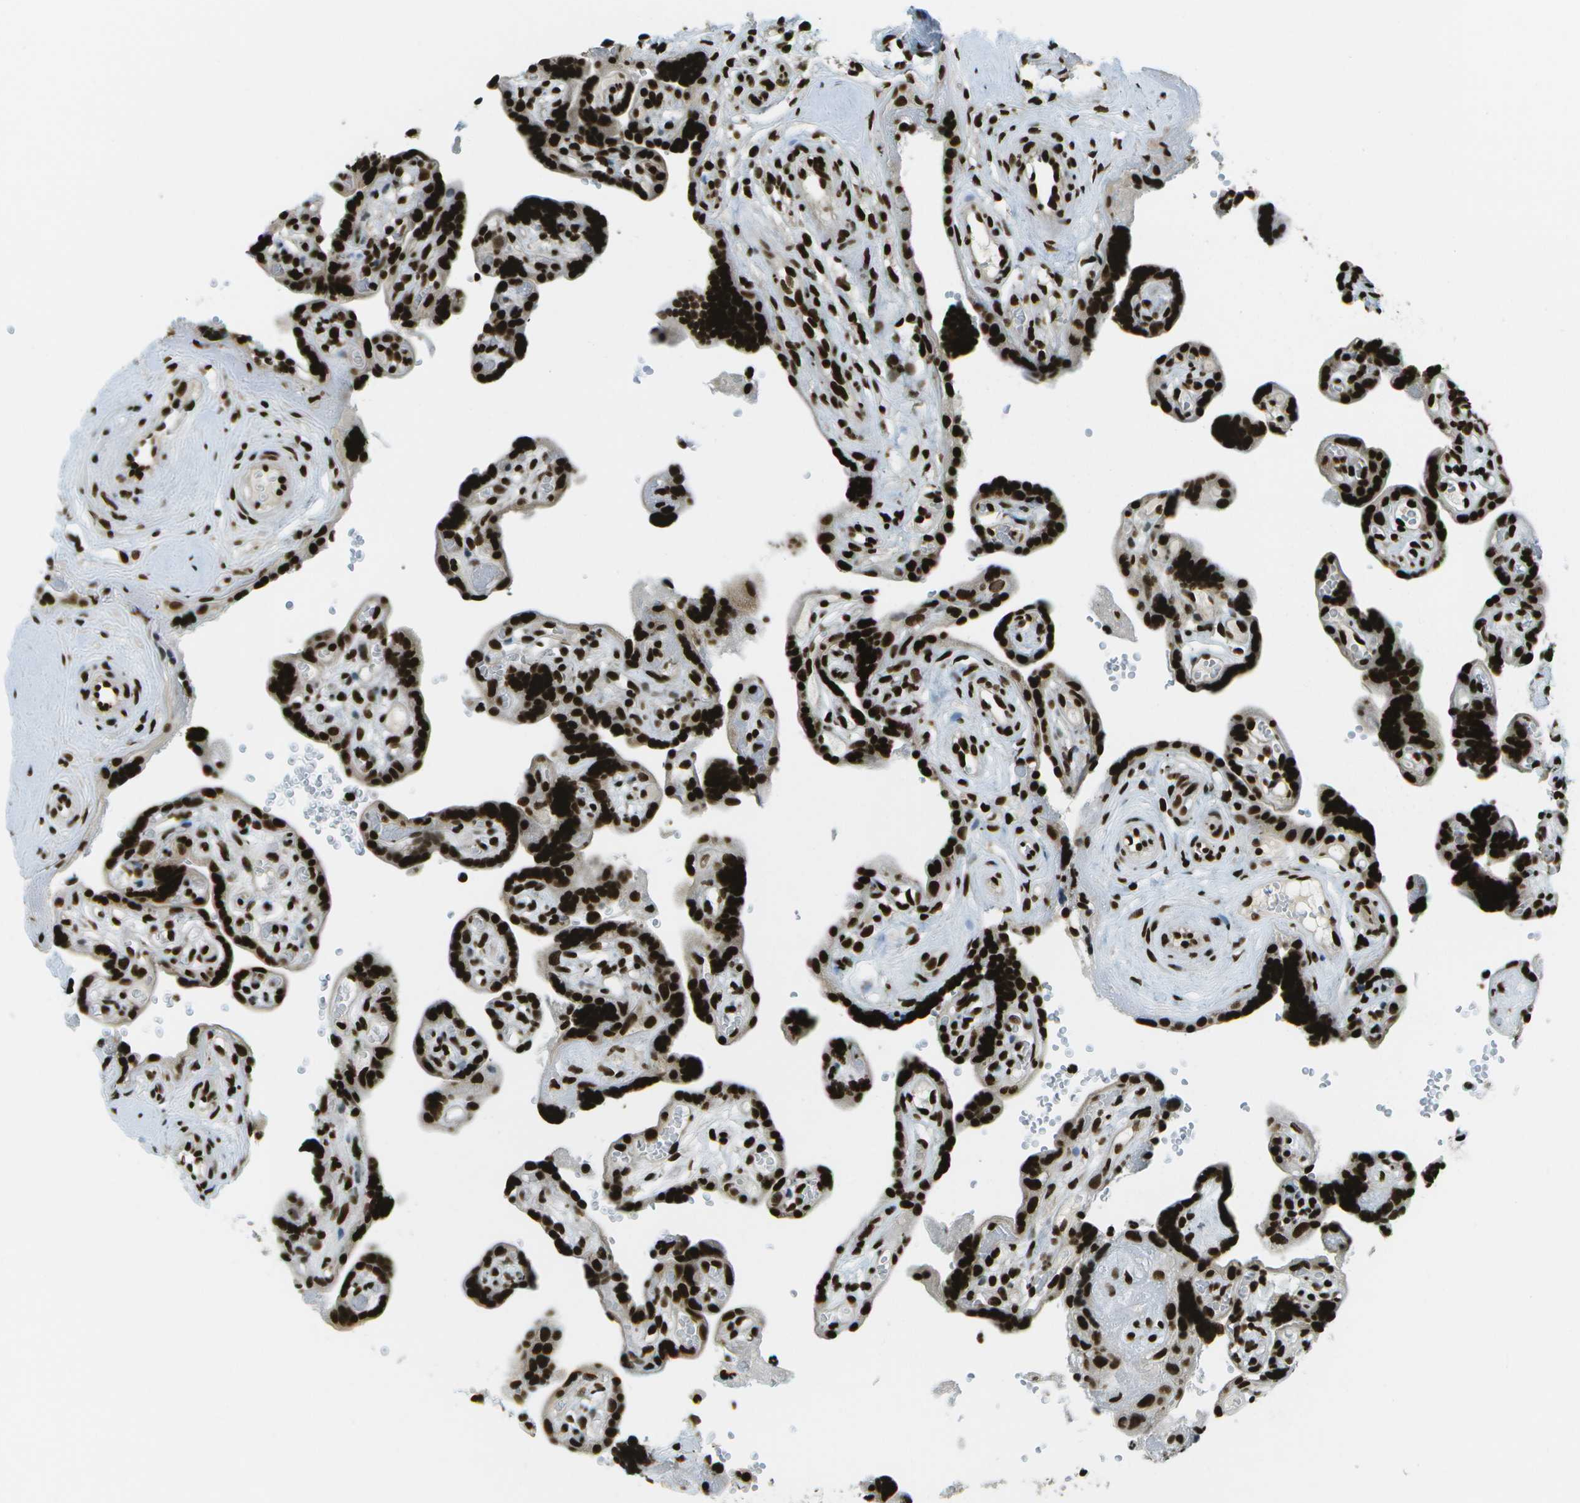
{"staining": {"intensity": "strong", "quantity": ">75%", "location": "nuclear"}, "tissue": "placenta", "cell_type": "Decidual cells", "image_type": "normal", "snomed": [{"axis": "morphology", "description": "Normal tissue, NOS"}, {"axis": "topography", "description": "Placenta"}], "caption": "IHC staining of normal placenta, which exhibits high levels of strong nuclear expression in approximately >75% of decidual cells indicating strong nuclear protein positivity. The staining was performed using DAB (3,3'-diaminobenzidine) (brown) for protein detection and nuclei were counterstained in hematoxylin (blue).", "gene": "GLYR1", "patient": {"sex": "female", "age": 30}}